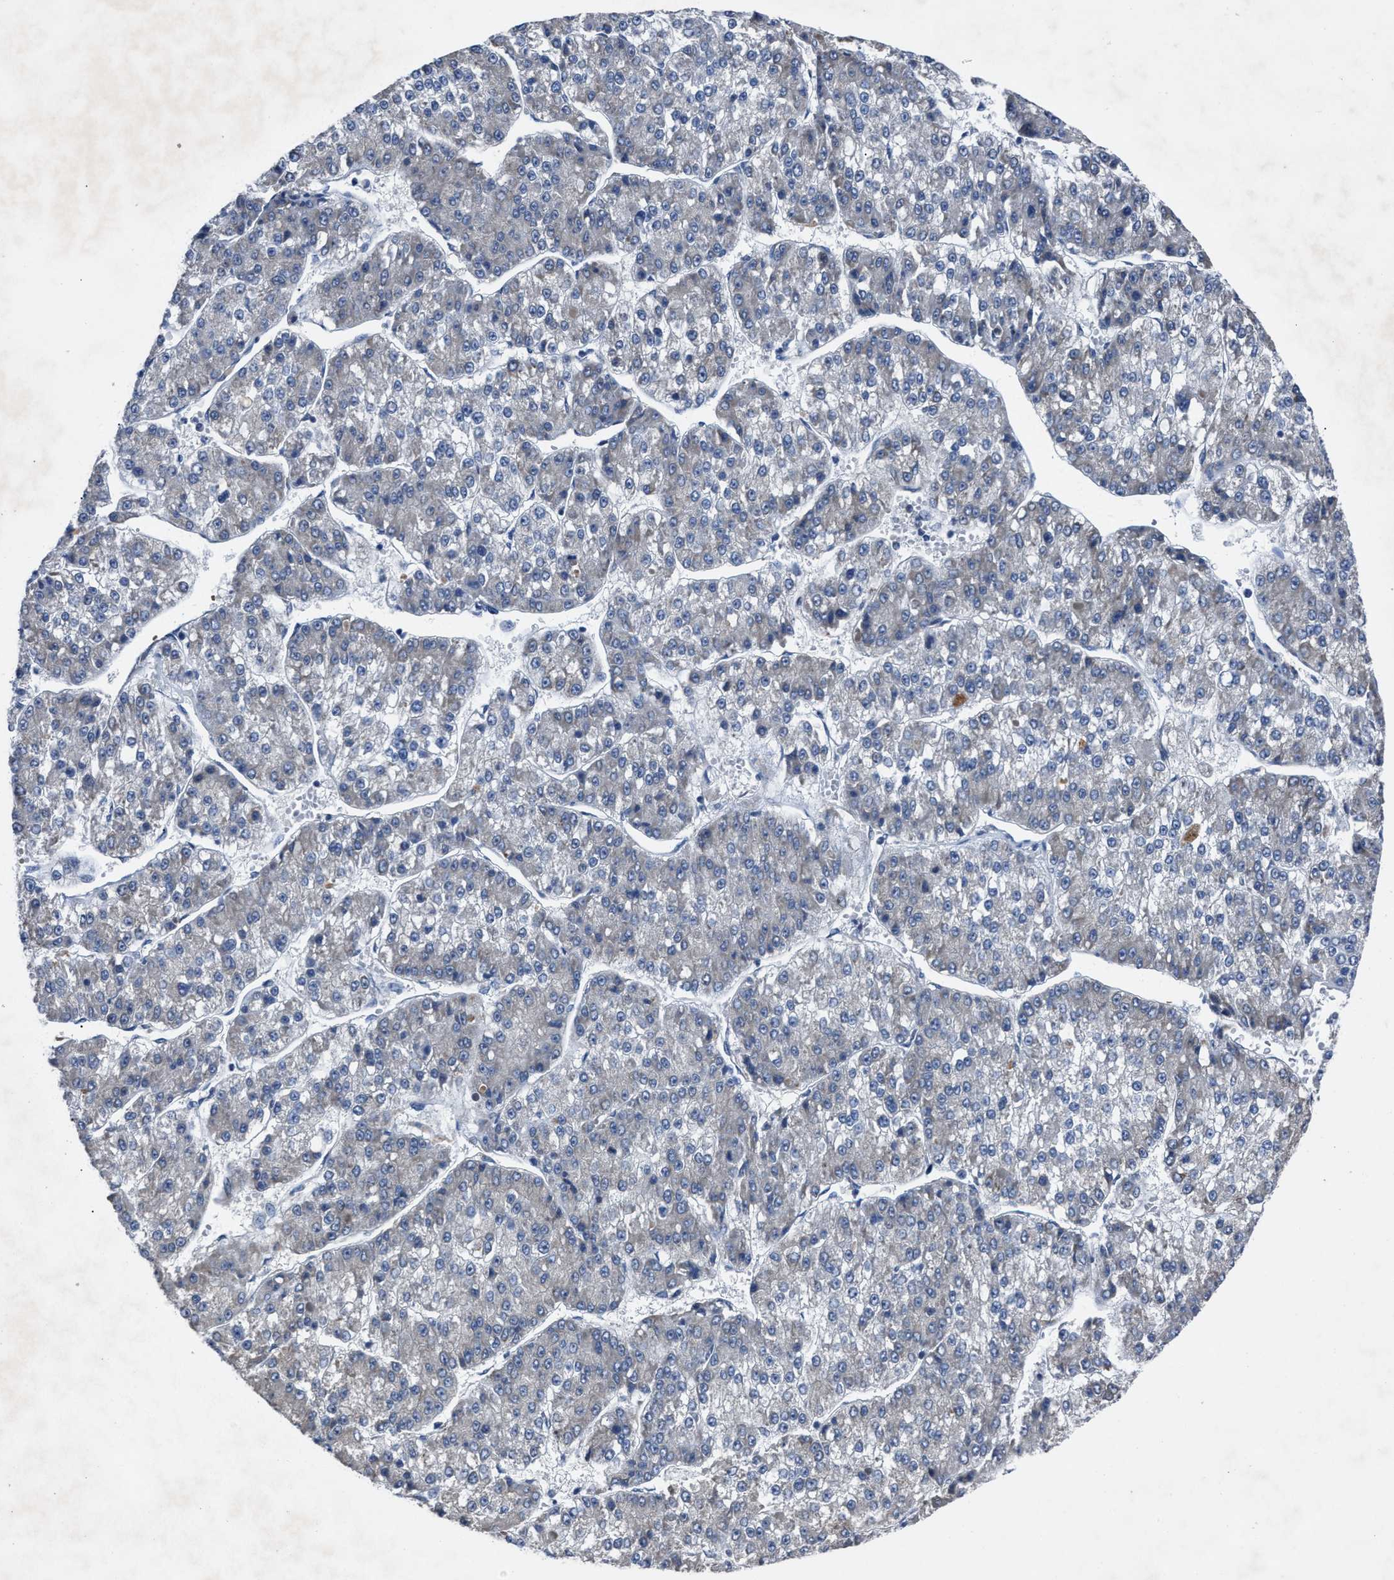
{"staining": {"intensity": "weak", "quantity": "25%-75%", "location": "cytoplasmic/membranous"}, "tissue": "liver cancer", "cell_type": "Tumor cells", "image_type": "cancer", "snomed": [{"axis": "morphology", "description": "Carcinoma, Hepatocellular, NOS"}, {"axis": "topography", "description": "Liver"}], "caption": "Protein analysis of liver hepatocellular carcinoma tissue exhibits weak cytoplasmic/membranous positivity in approximately 25%-75% of tumor cells.", "gene": "UPF1", "patient": {"sex": "female", "age": 73}}